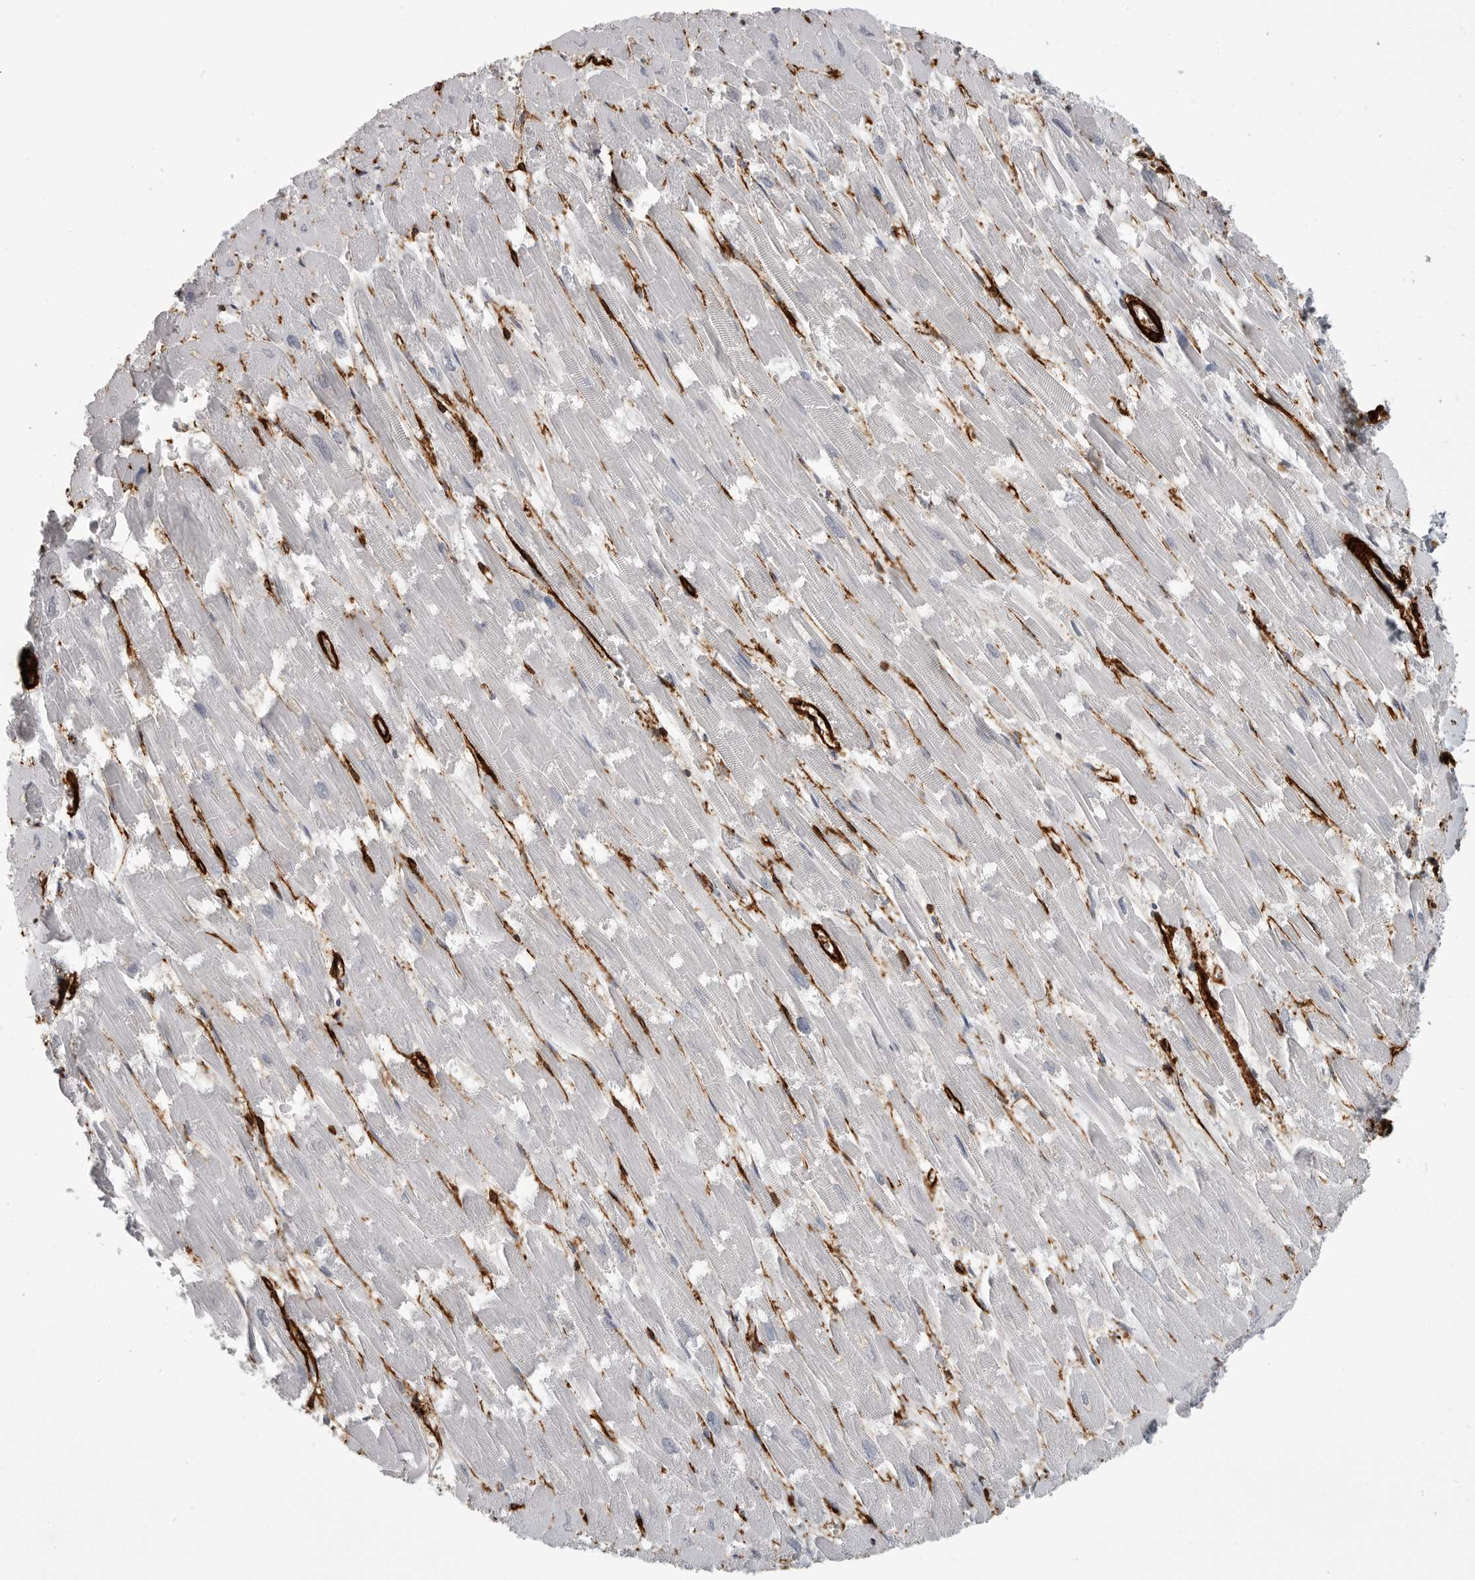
{"staining": {"intensity": "negative", "quantity": "none", "location": "none"}, "tissue": "heart muscle", "cell_type": "Cardiomyocytes", "image_type": "normal", "snomed": [{"axis": "morphology", "description": "Normal tissue, NOS"}, {"axis": "topography", "description": "Heart"}], "caption": "The photomicrograph exhibits no significant positivity in cardiomyocytes of heart muscle.", "gene": "AOC3", "patient": {"sex": "male", "age": 54}}